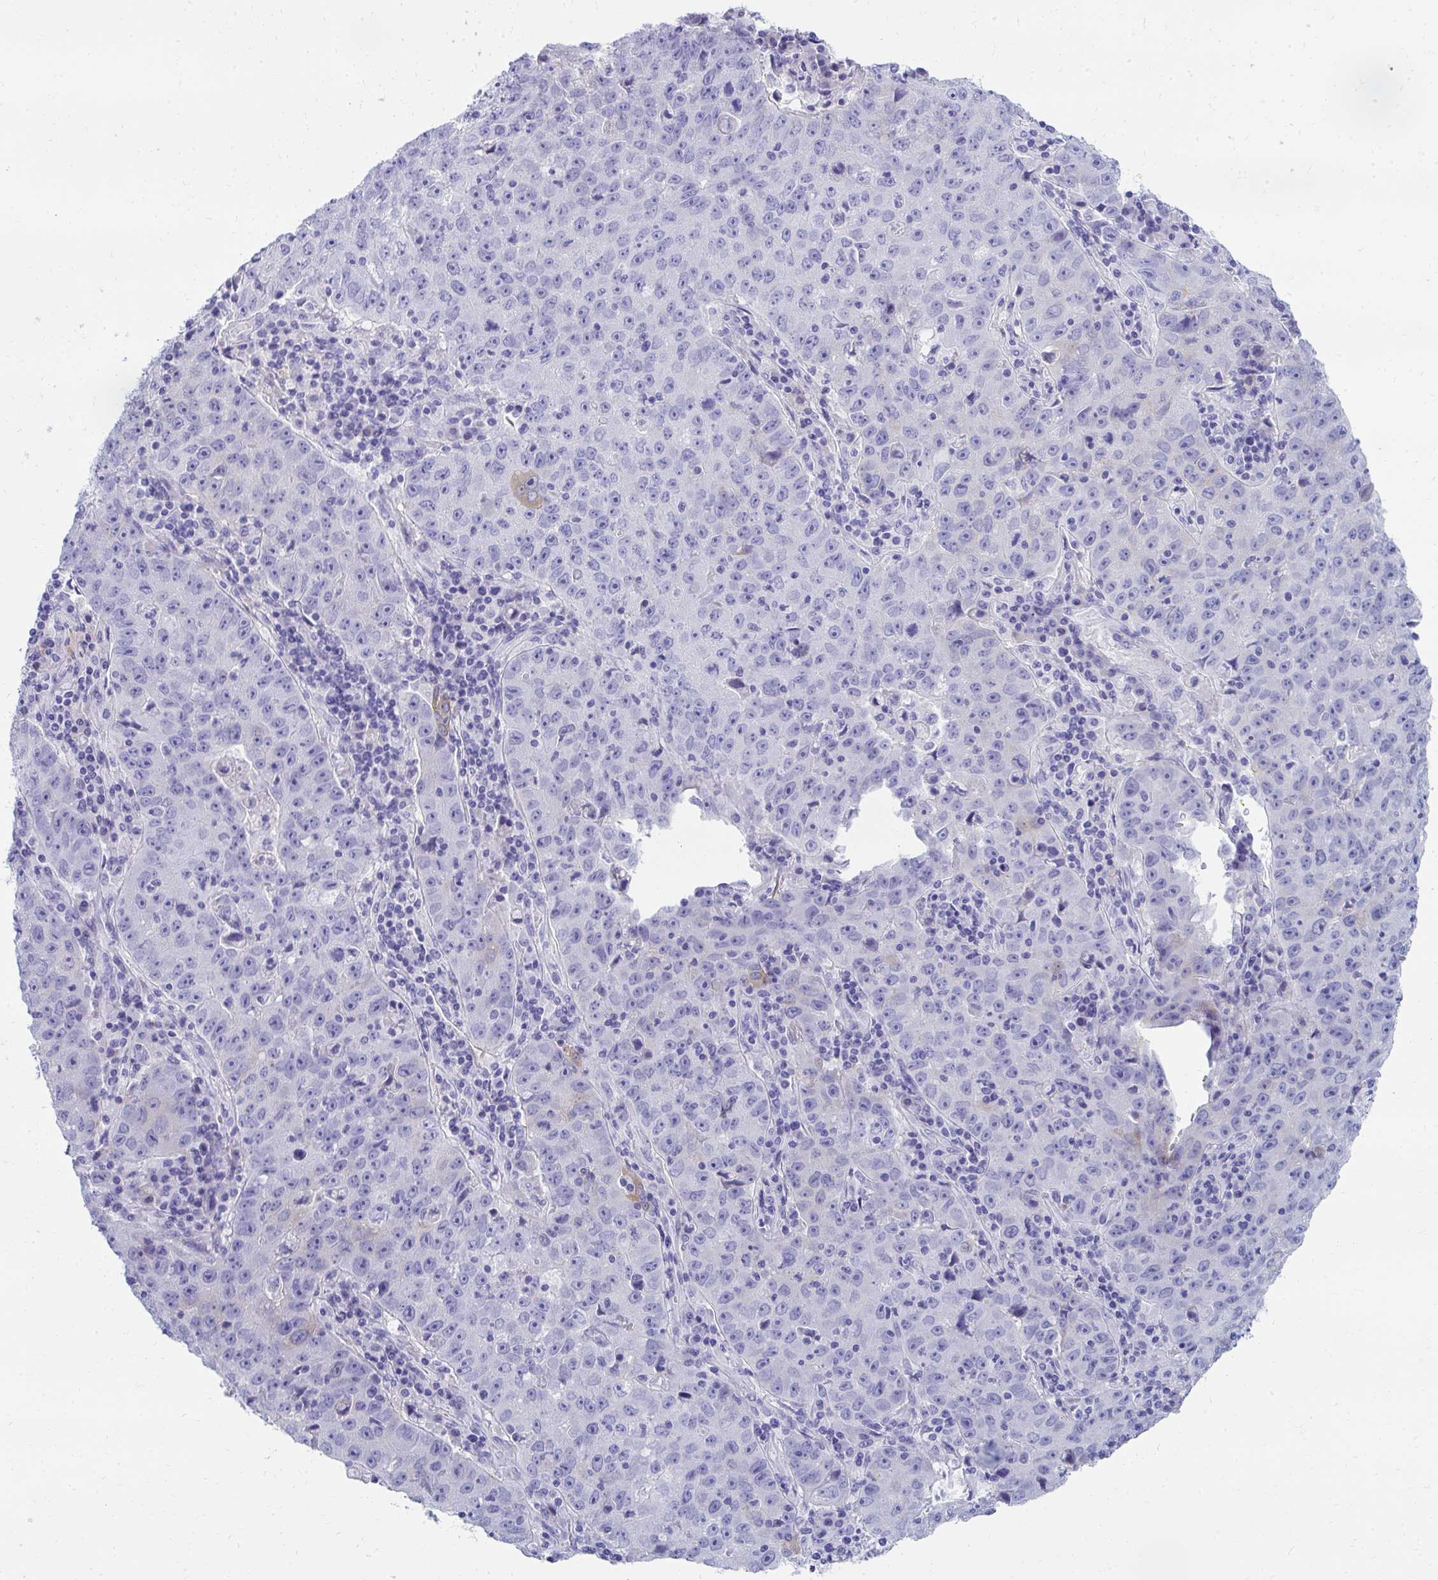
{"staining": {"intensity": "negative", "quantity": "none", "location": "none"}, "tissue": "lung cancer", "cell_type": "Tumor cells", "image_type": "cancer", "snomed": [{"axis": "morphology", "description": "Normal morphology"}, {"axis": "morphology", "description": "Adenocarcinoma, NOS"}, {"axis": "topography", "description": "Lymph node"}, {"axis": "topography", "description": "Lung"}], "caption": "Adenocarcinoma (lung) was stained to show a protein in brown. There is no significant staining in tumor cells. (DAB (3,3'-diaminobenzidine) immunohistochemistry (IHC) visualized using brightfield microscopy, high magnification).", "gene": "SEC14L3", "patient": {"sex": "female", "age": 57}}